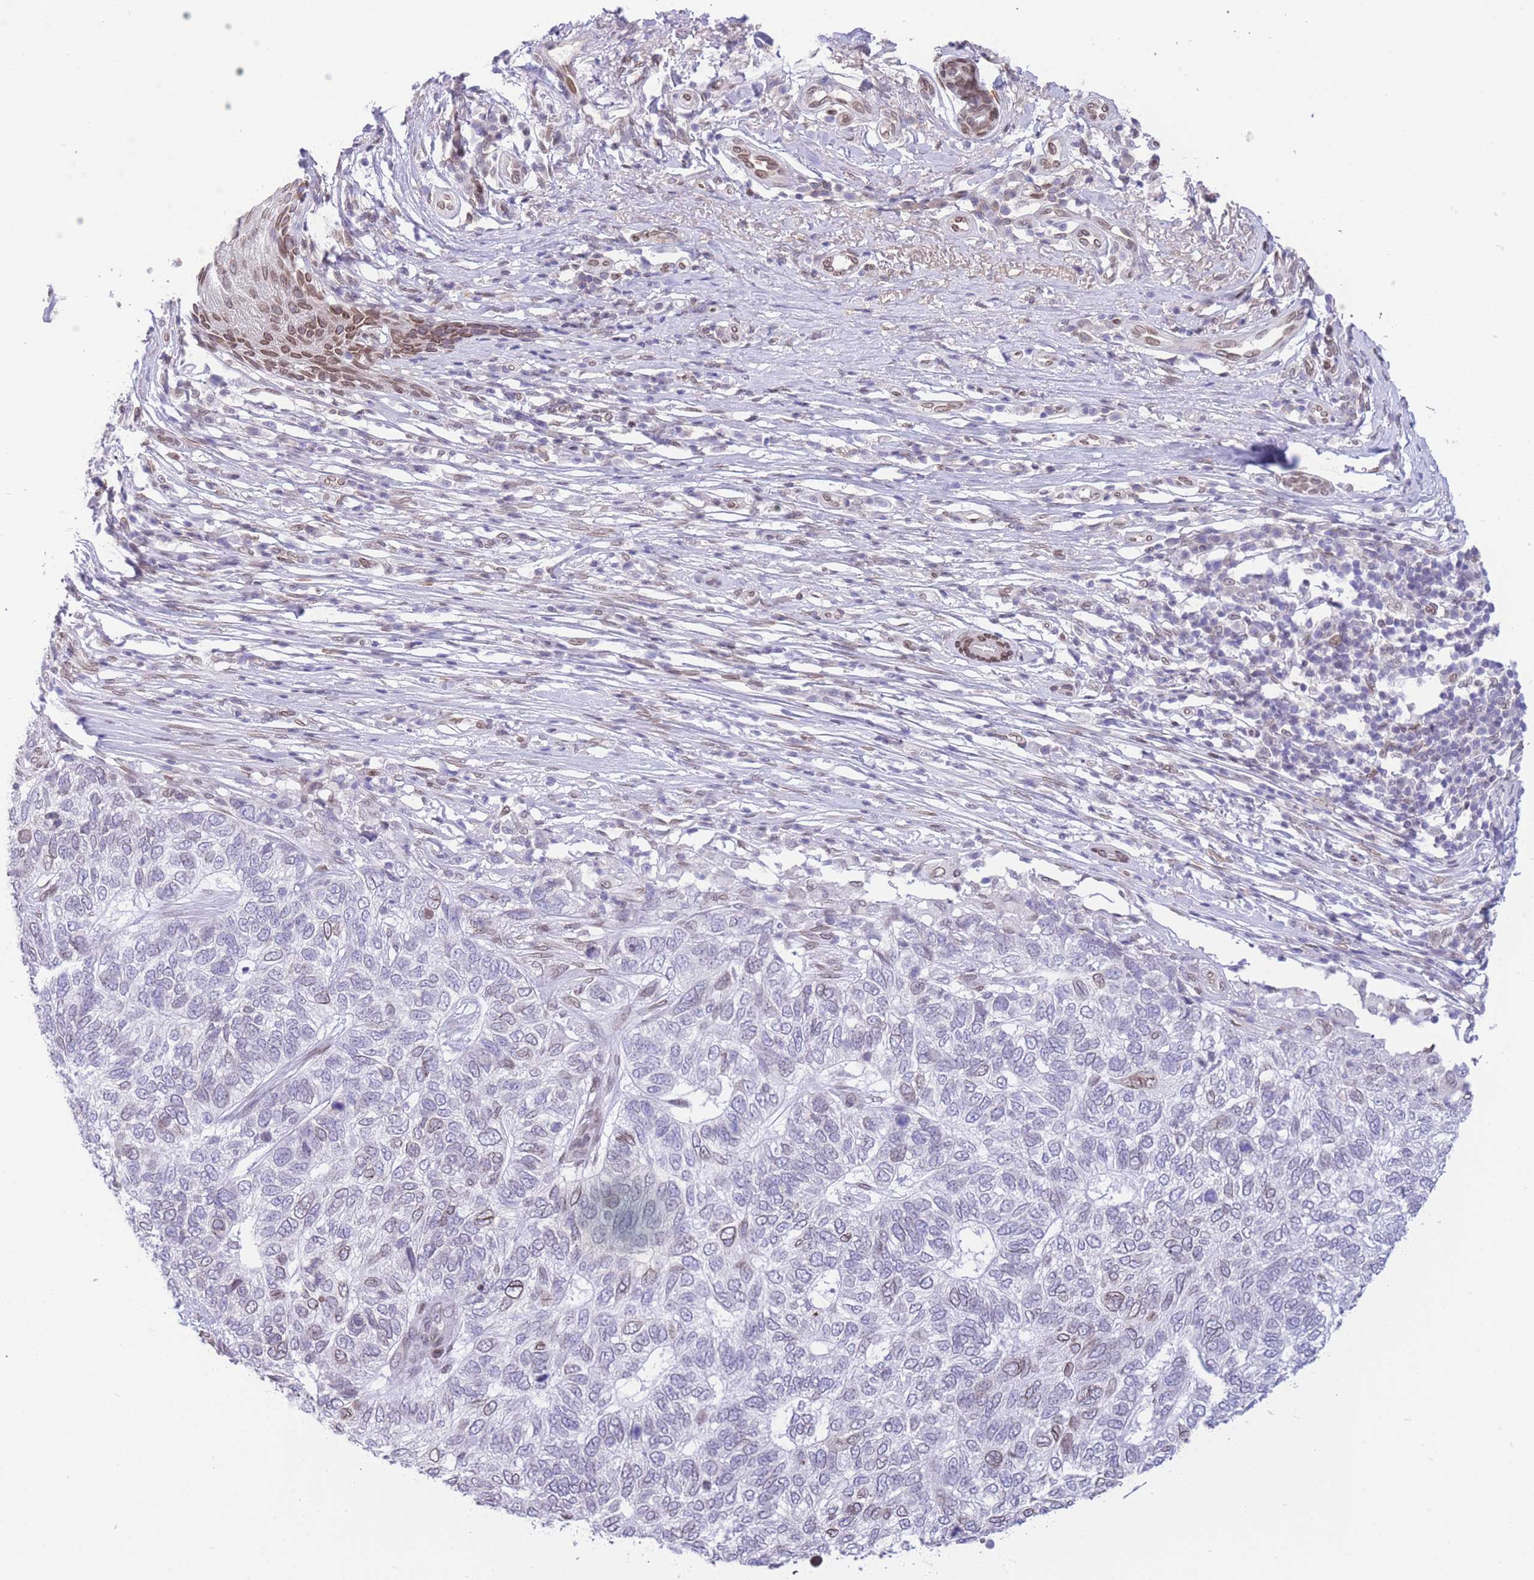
{"staining": {"intensity": "weak", "quantity": "25%-75%", "location": "cytoplasmic/membranous,nuclear"}, "tissue": "skin cancer", "cell_type": "Tumor cells", "image_type": "cancer", "snomed": [{"axis": "morphology", "description": "Basal cell carcinoma"}, {"axis": "topography", "description": "Skin"}], "caption": "Immunohistochemistry (IHC) image of human skin cancer stained for a protein (brown), which reveals low levels of weak cytoplasmic/membranous and nuclear staining in approximately 25%-75% of tumor cells.", "gene": "OR10AD1", "patient": {"sex": "female", "age": 65}}